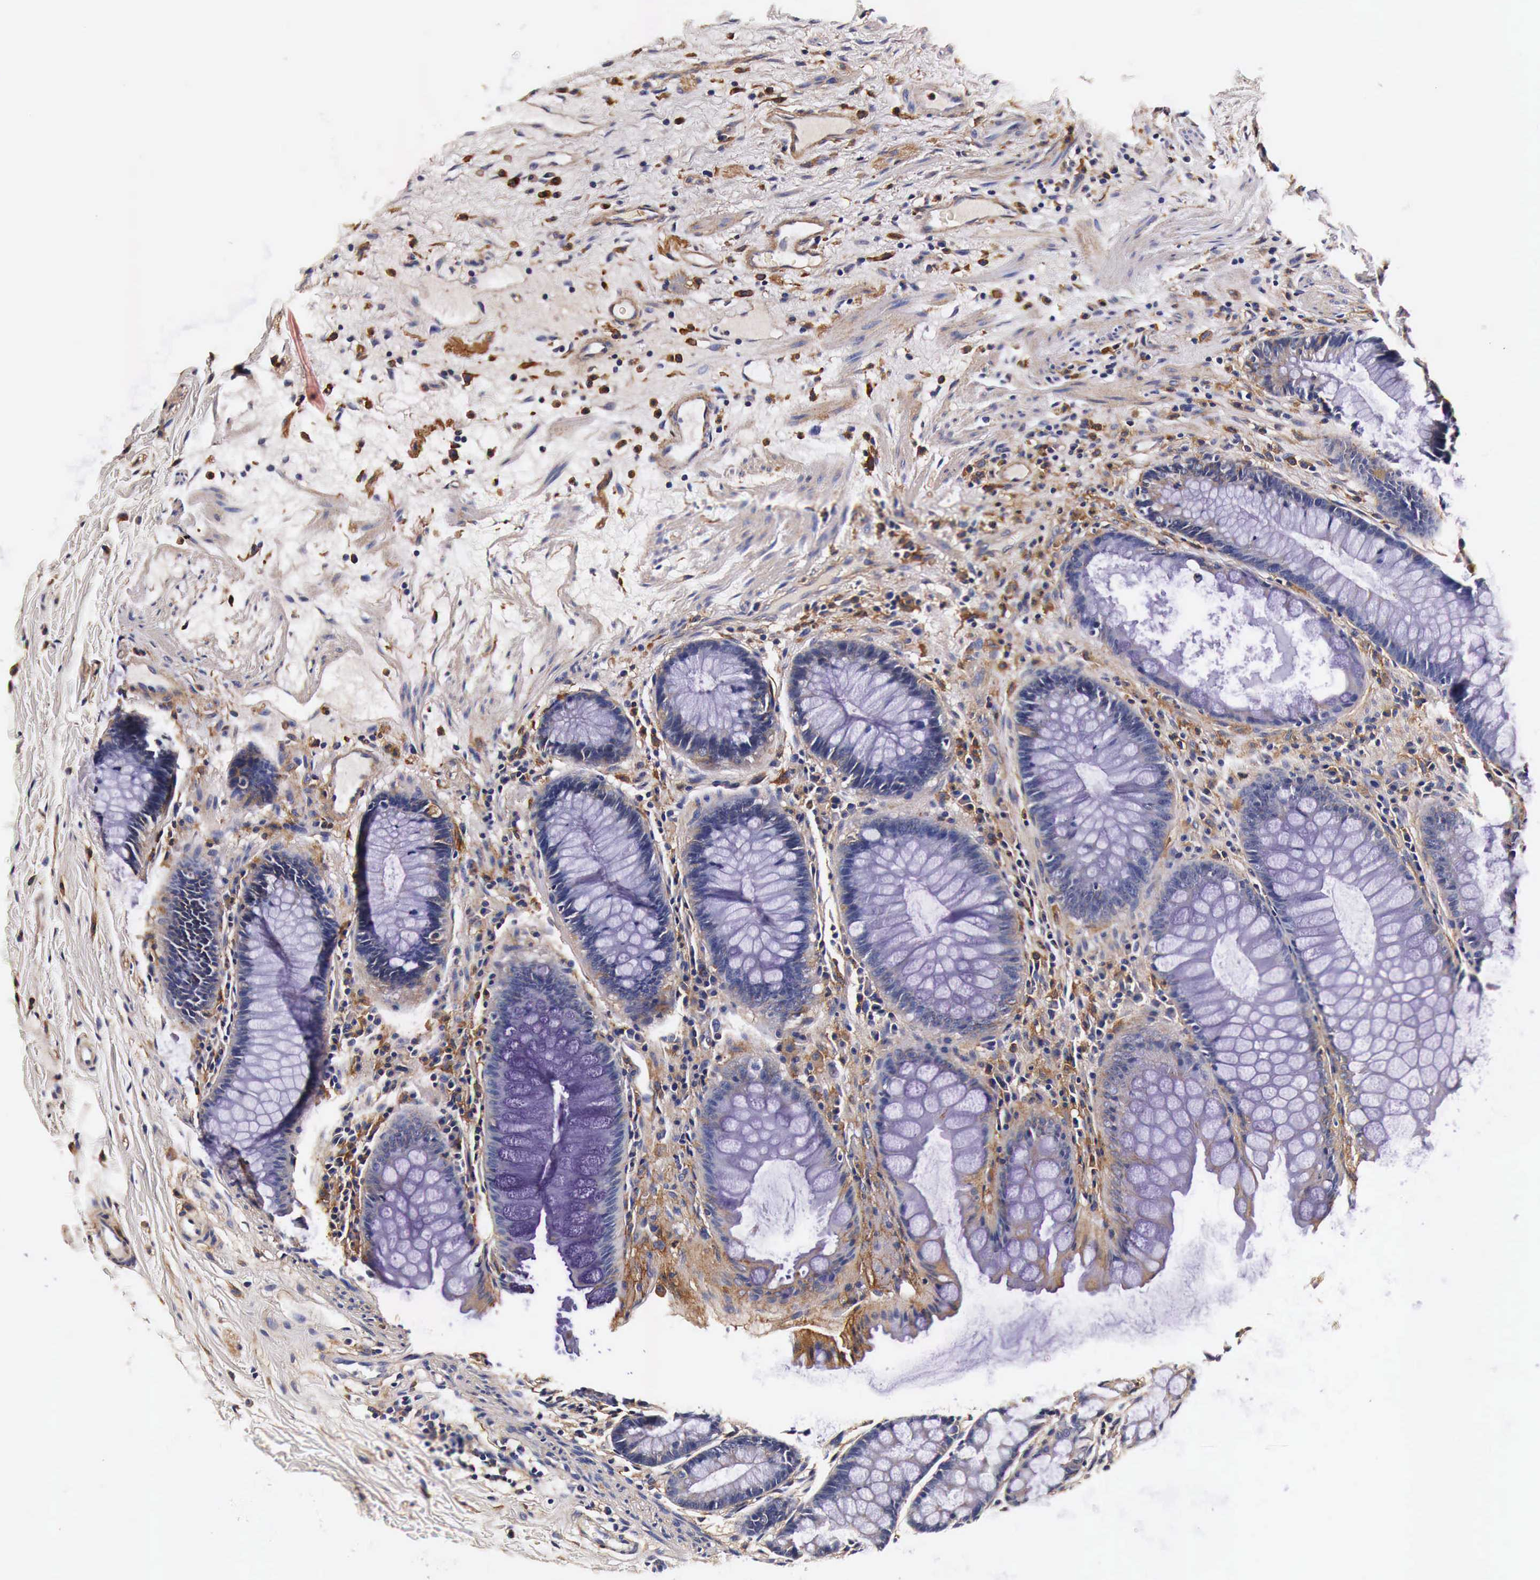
{"staining": {"intensity": "weak", "quantity": ">75%", "location": "cytoplasmic/membranous"}, "tissue": "rectum", "cell_type": "Glandular cells", "image_type": "normal", "snomed": [{"axis": "morphology", "description": "Normal tissue, NOS"}, {"axis": "topography", "description": "Rectum"}], "caption": "Immunohistochemistry micrograph of benign rectum: human rectum stained using IHC demonstrates low levels of weak protein expression localized specifically in the cytoplasmic/membranous of glandular cells, appearing as a cytoplasmic/membranous brown color.", "gene": "RP2", "patient": {"sex": "male", "age": 77}}